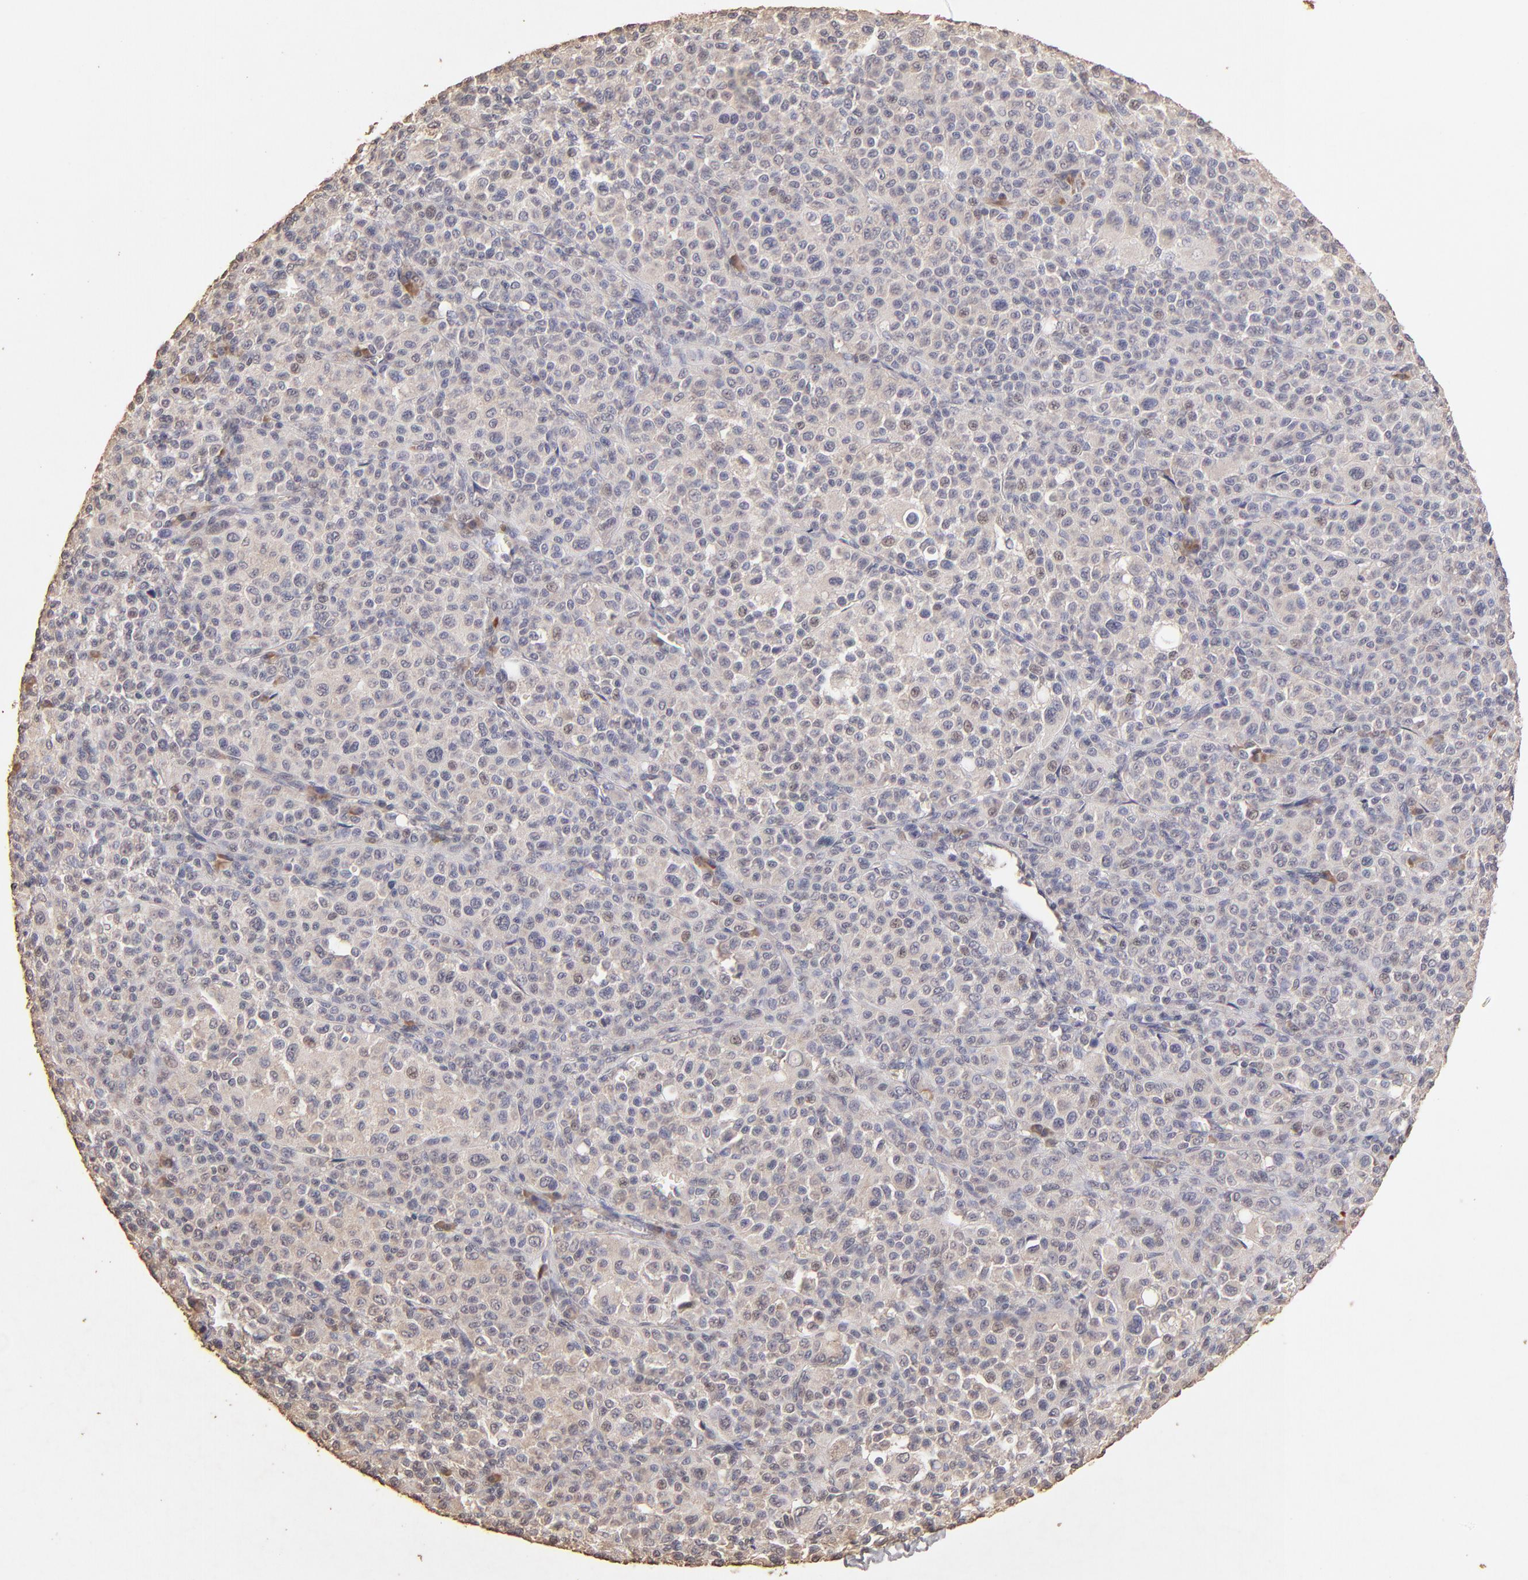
{"staining": {"intensity": "negative", "quantity": "none", "location": "none"}, "tissue": "melanoma", "cell_type": "Tumor cells", "image_type": "cancer", "snomed": [{"axis": "morphology", "description": "Malignant melanoma, Metastatic site"}, {"axis": "topography", "description": "Skin"}], "caption": "Immunohistochemistry of human melanoma shows no expression in tumor cells.", "gene": "OPHN1", "patient": {"sex": "female", "age": 74}}